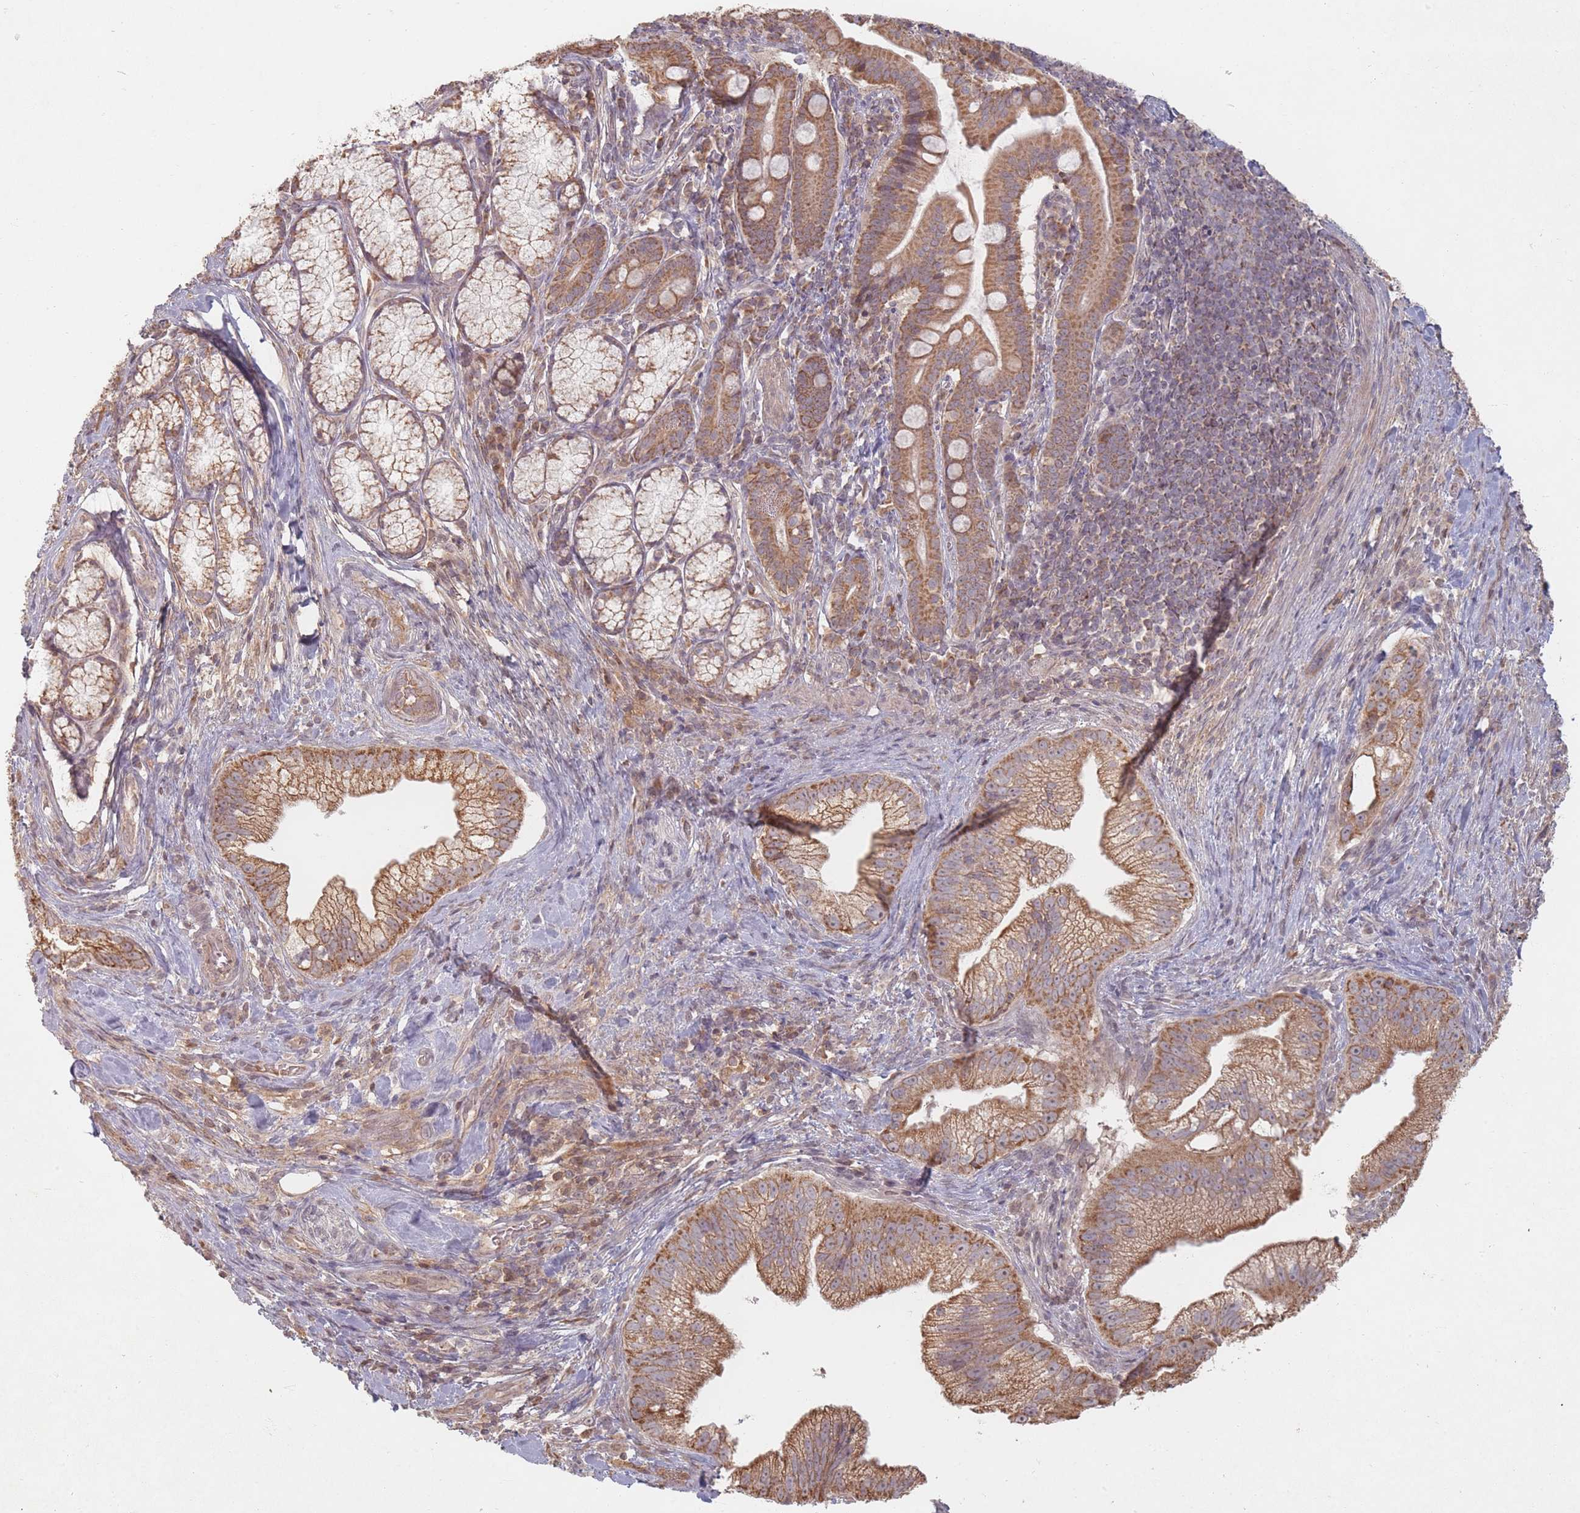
{"staining": {"intensity": "moderate", "quantity": ">75%", "location": "cytoplasmic/membranous"}, "tissue": "pancreatic cancer", "cell_type": "Tumor cells", "image_type": "cancer", "snomed": [{"axis": "morphology", "description": "Adenocarcinoma, NOS"}, {"axis": "topography", "description": "Pancreas"}], "caption": "Moderate cytoplasmic/membranous expression for a protein is present in approximately >75% of tumor cells of pancreatic cancer (adenocarcinoma) using immunohistochemistry (IHC).", "gene": "OR2M4", "patient": {"sex": "male", "age": 70}}